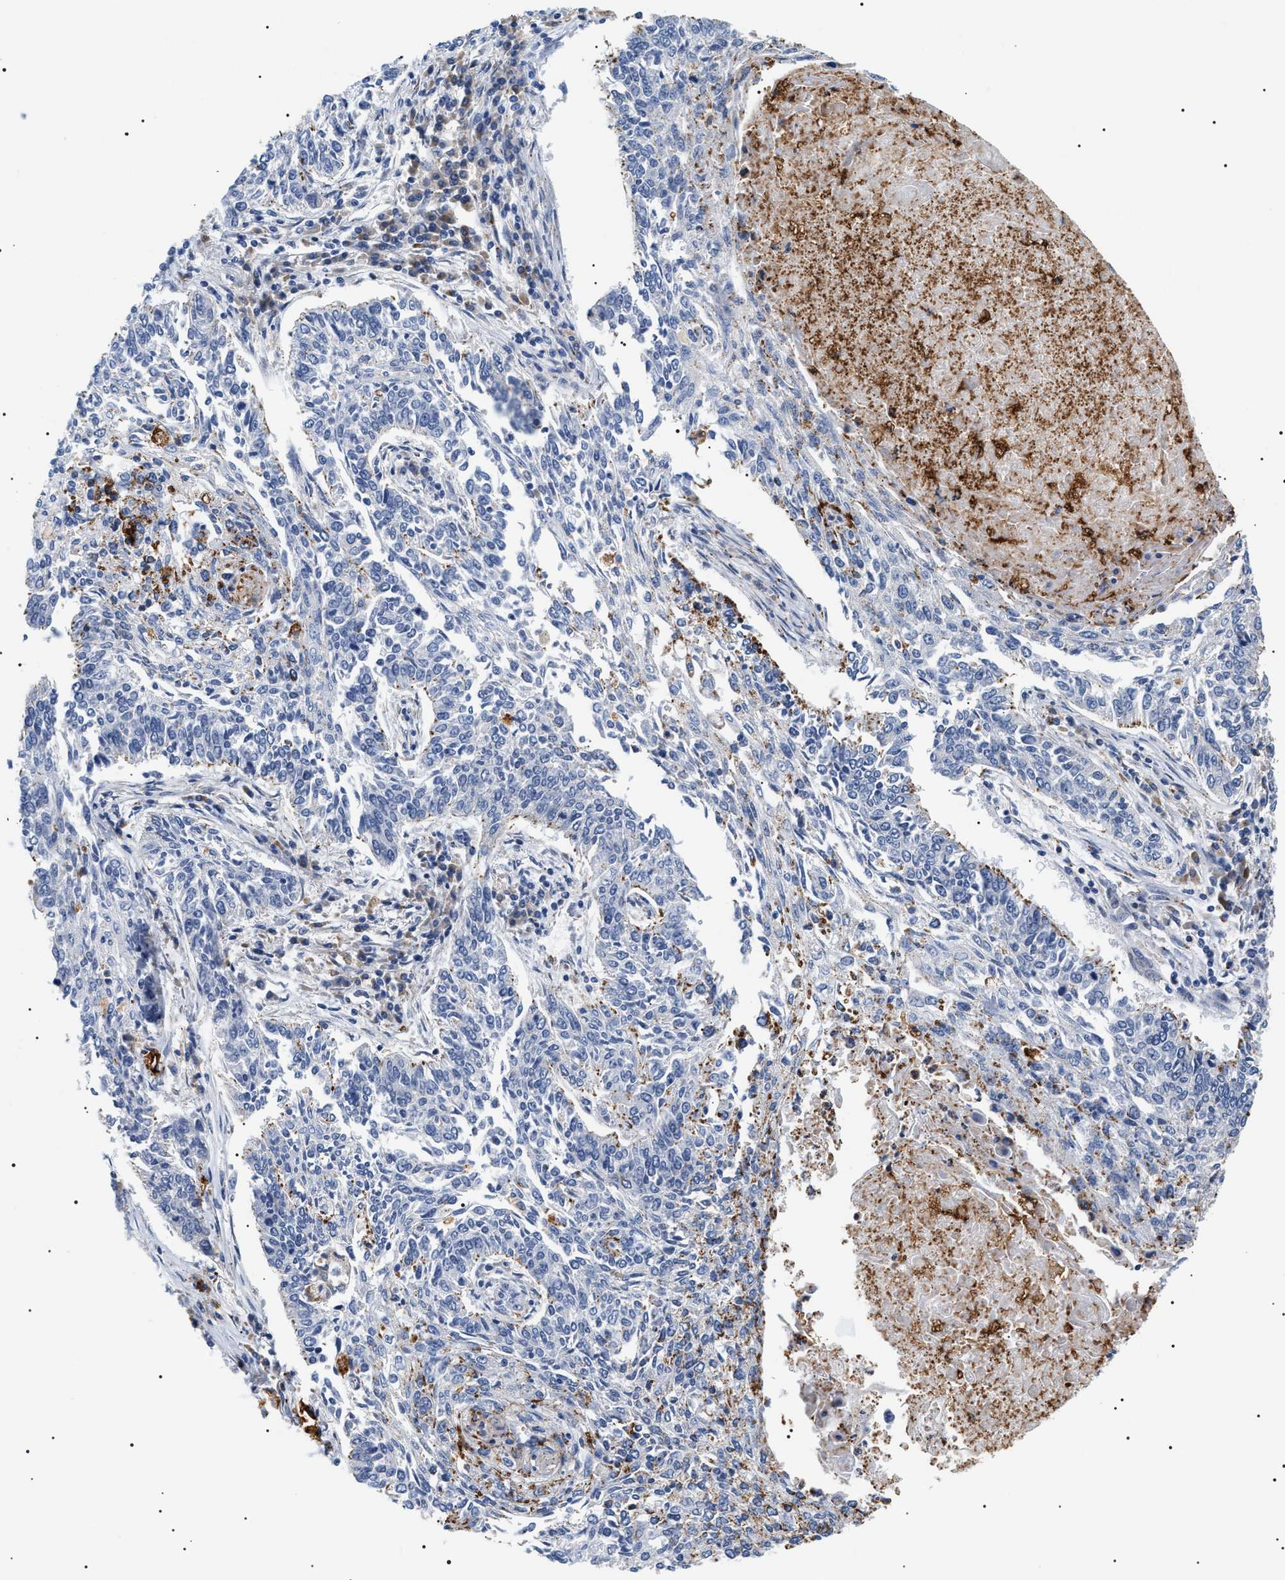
{"staining": {"intensity": "moderate", "quantity": "<25%", "location": "cytoplasmic/membranous"}, "tissue": "lung cancer", "cell_type": "Tumor cells", "image_type": "cancer", "snomed": [{"axis": "morphology", "description": "Normal tissue, NOS"}, {"axis": "morphology", "description": "Squamous cell carcinoma, NOS"}, {"axis": "topography", "description": "Cartilage tissue"}, {"axis": "topography", "description": "Bronchus"}, {"axis": "topography", "description": "Lung"}], "caption": "IHC staining of squamous cell carcinoma (lung), which reveals low levels of moderate cytoplasmic/membranous positivity in about <25% of tumor cells indicating moderate cytoplasmic/membranous protein expression. The staining was performed using DAB (3,3'-diaminobenzidine) (brown) for protein detection and nuclei were counterstained in hematoxylin (blue).", "gene": "HSD17B11", "patient": {"sex": "female", "age": 49}}